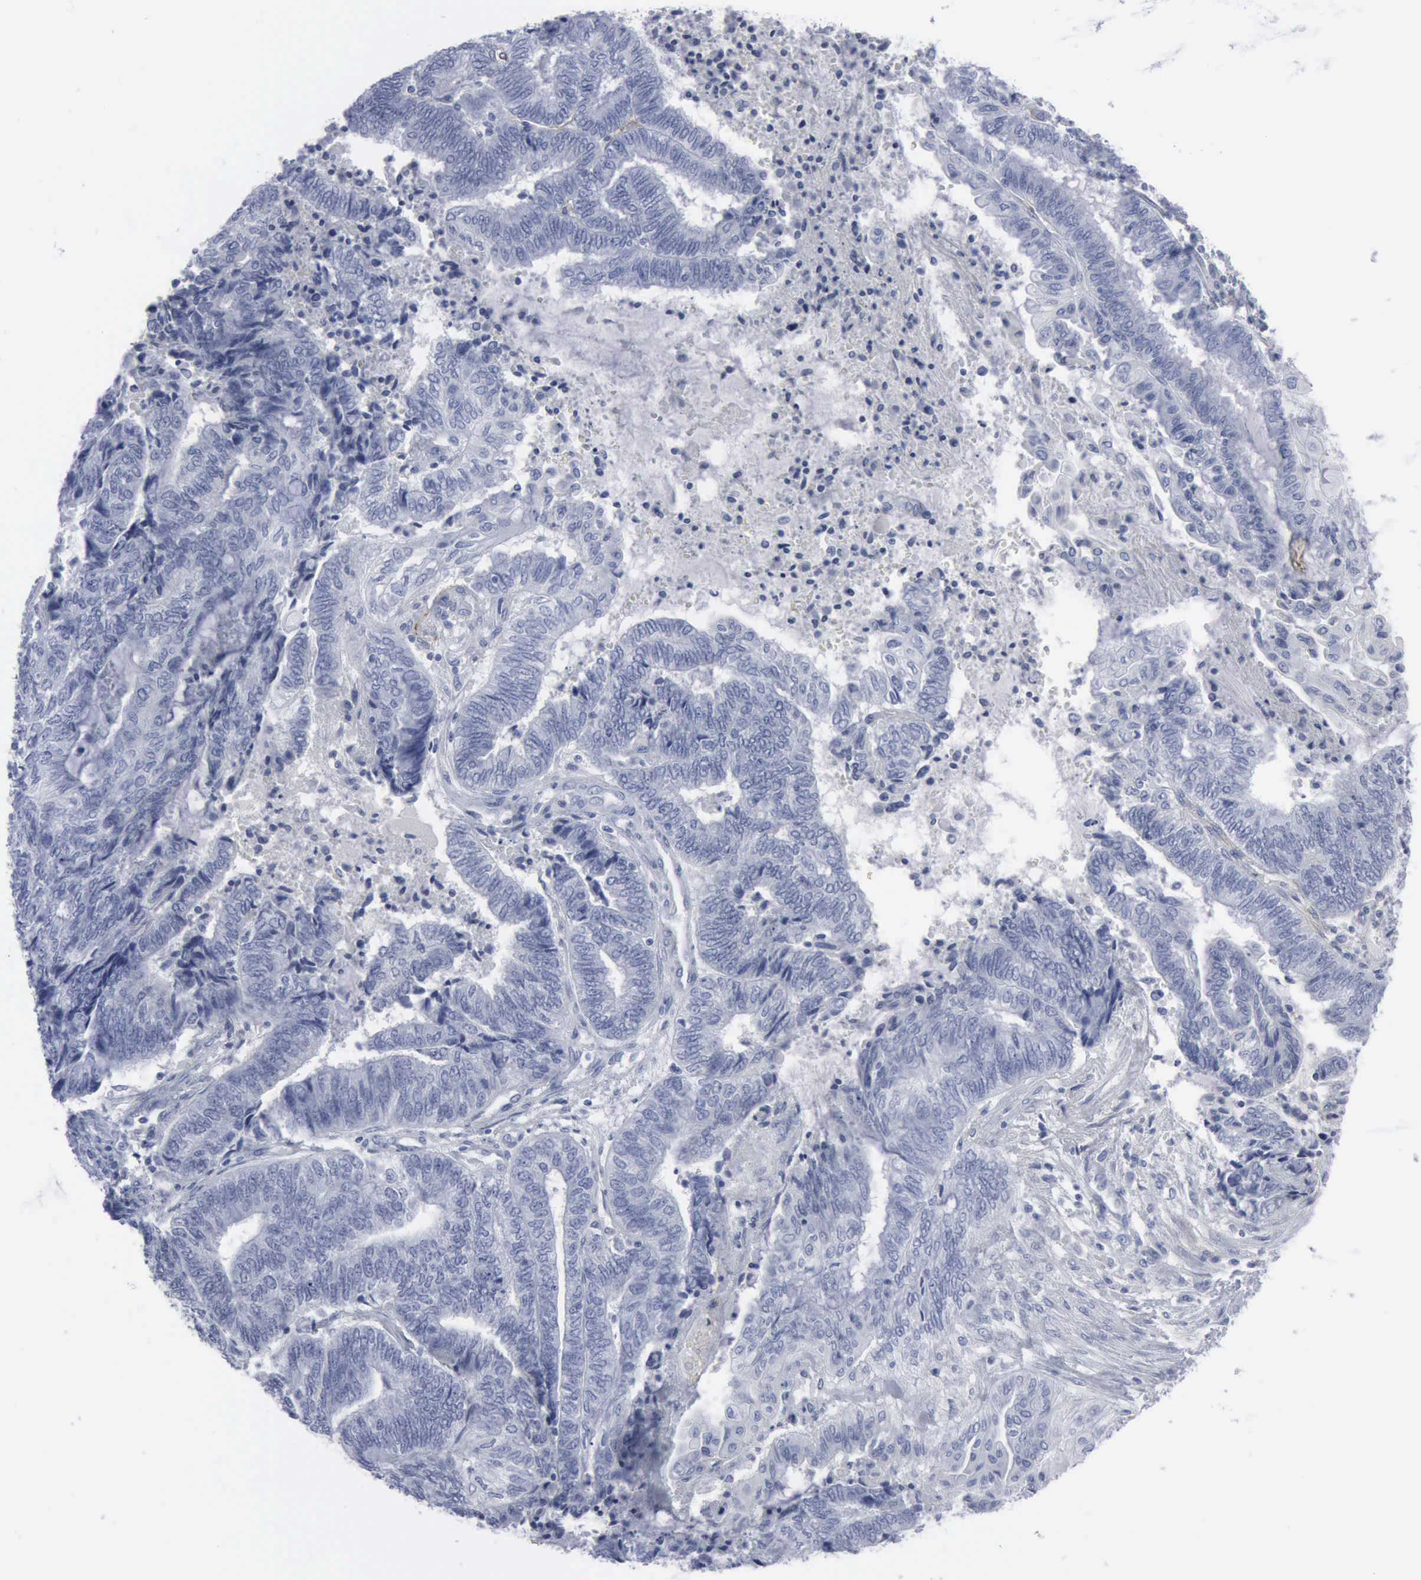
{"staining": {"intensity": "negative", "quantity": "none", "location": "none"}, "tissue": "endometrial cancer", "cell_type": "Tumor cells", "image_type": "cancer", "snomed": [{"axis": "morphology", "description": "Adenocarcinoma, NOS"}, {"axis": "topography", "description": "Uterus"}, {"axis": "topography", "description": "Endometrium"}], "caption": "Immunohistochemical staining of endometrial adenocarcinoma demonstrates no significant staining in tumor cells.", "gene": "VCAM1", "patient": {"sex": "female", "age": 70}}